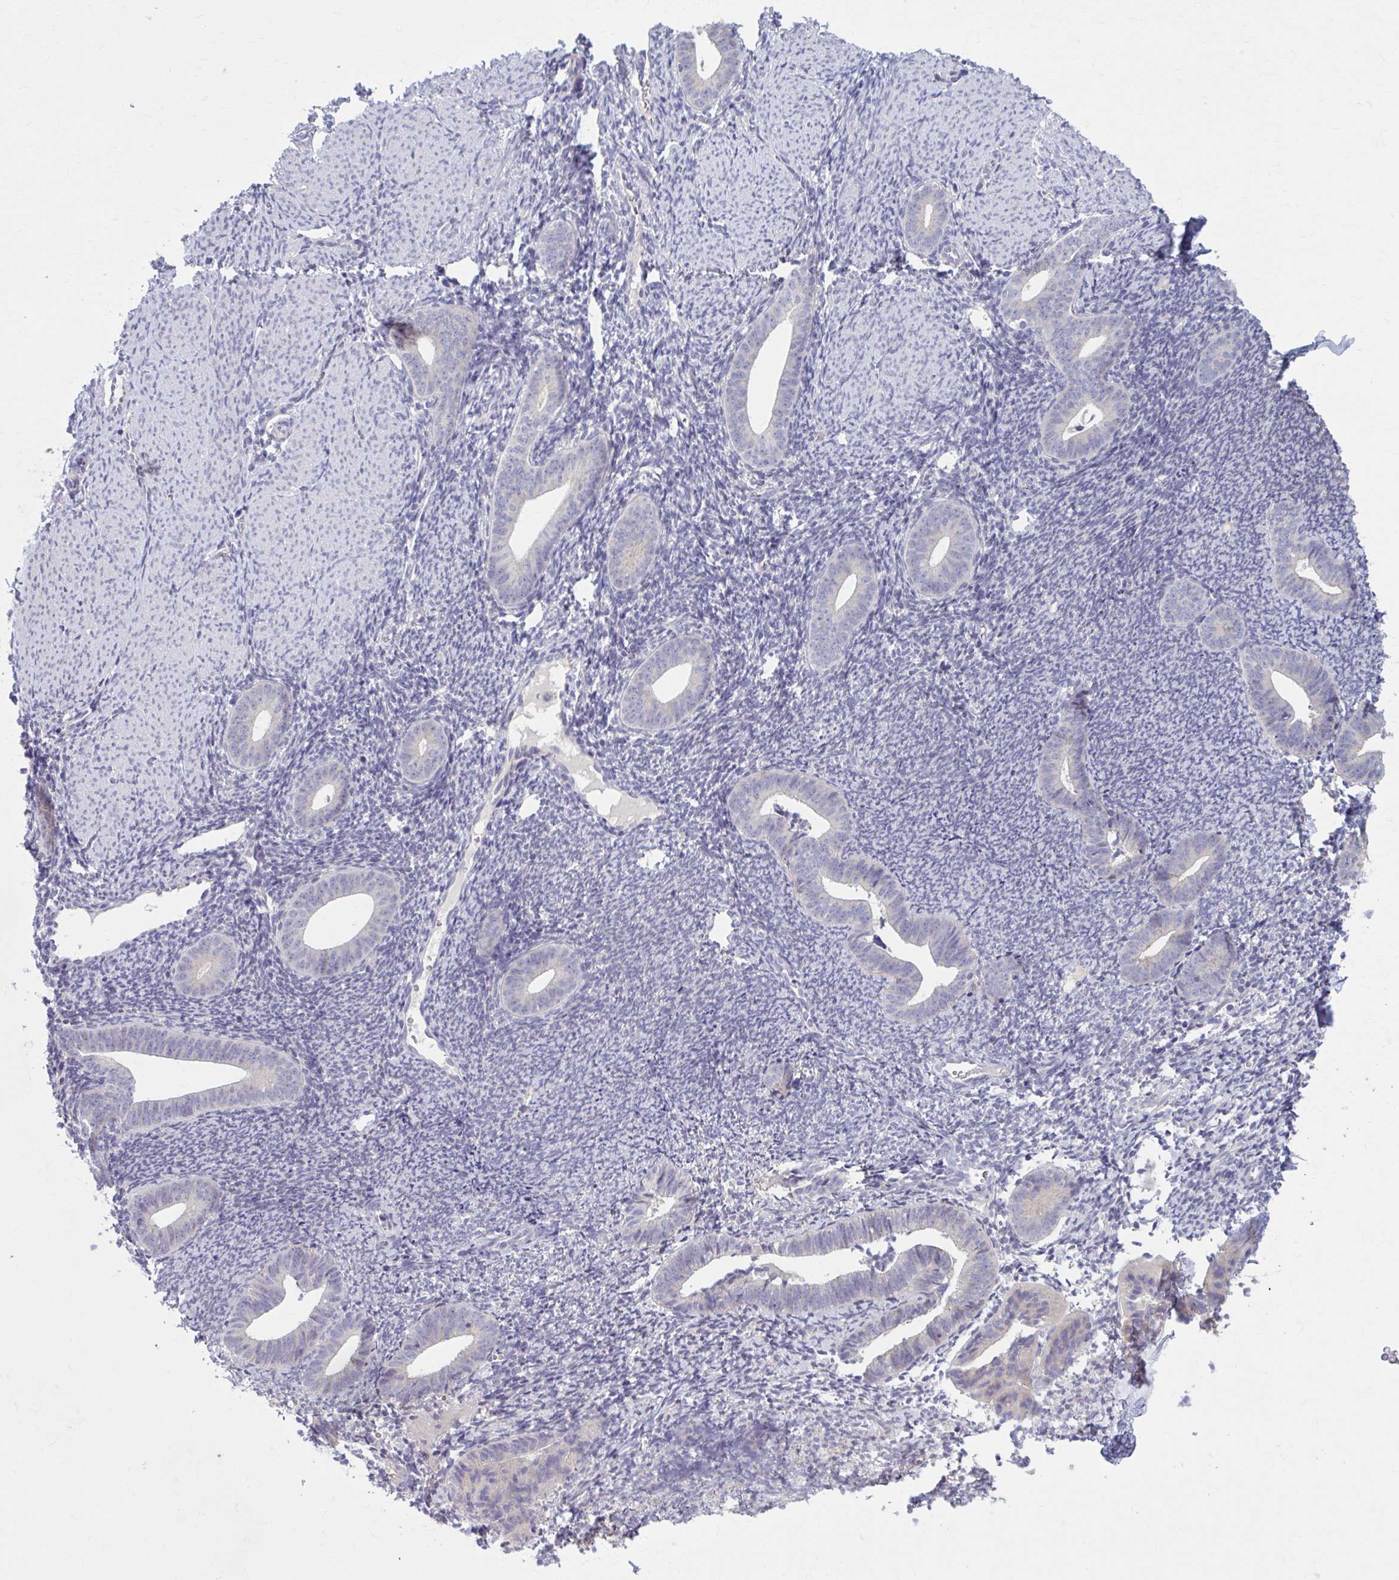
{"staining": {"intensity": "negative", "quantity": "none", "location": "none"}, "tissue": "endometrium", "cell_type": "Cells in endometrial stroma", "image_type": "normal", "snomed": [{"axis": "morphology", "description": "Normal tissue, NOS"}, {"axis": "topography", "description": "Endometrium"}], "caption": "Immunohistochemical staining of unremarkable human endometrium displays no significant positivity in cells in endometrial stroma. The staining was performed using DAB (3,3'-diaminobenzidine) to visualize the protein expression in brown, while the nuclei were stained in blue with hematoxylin (Magnification: 20x).", "gene": "CHST3", "patient": {"sex": "female", "age": 39}}